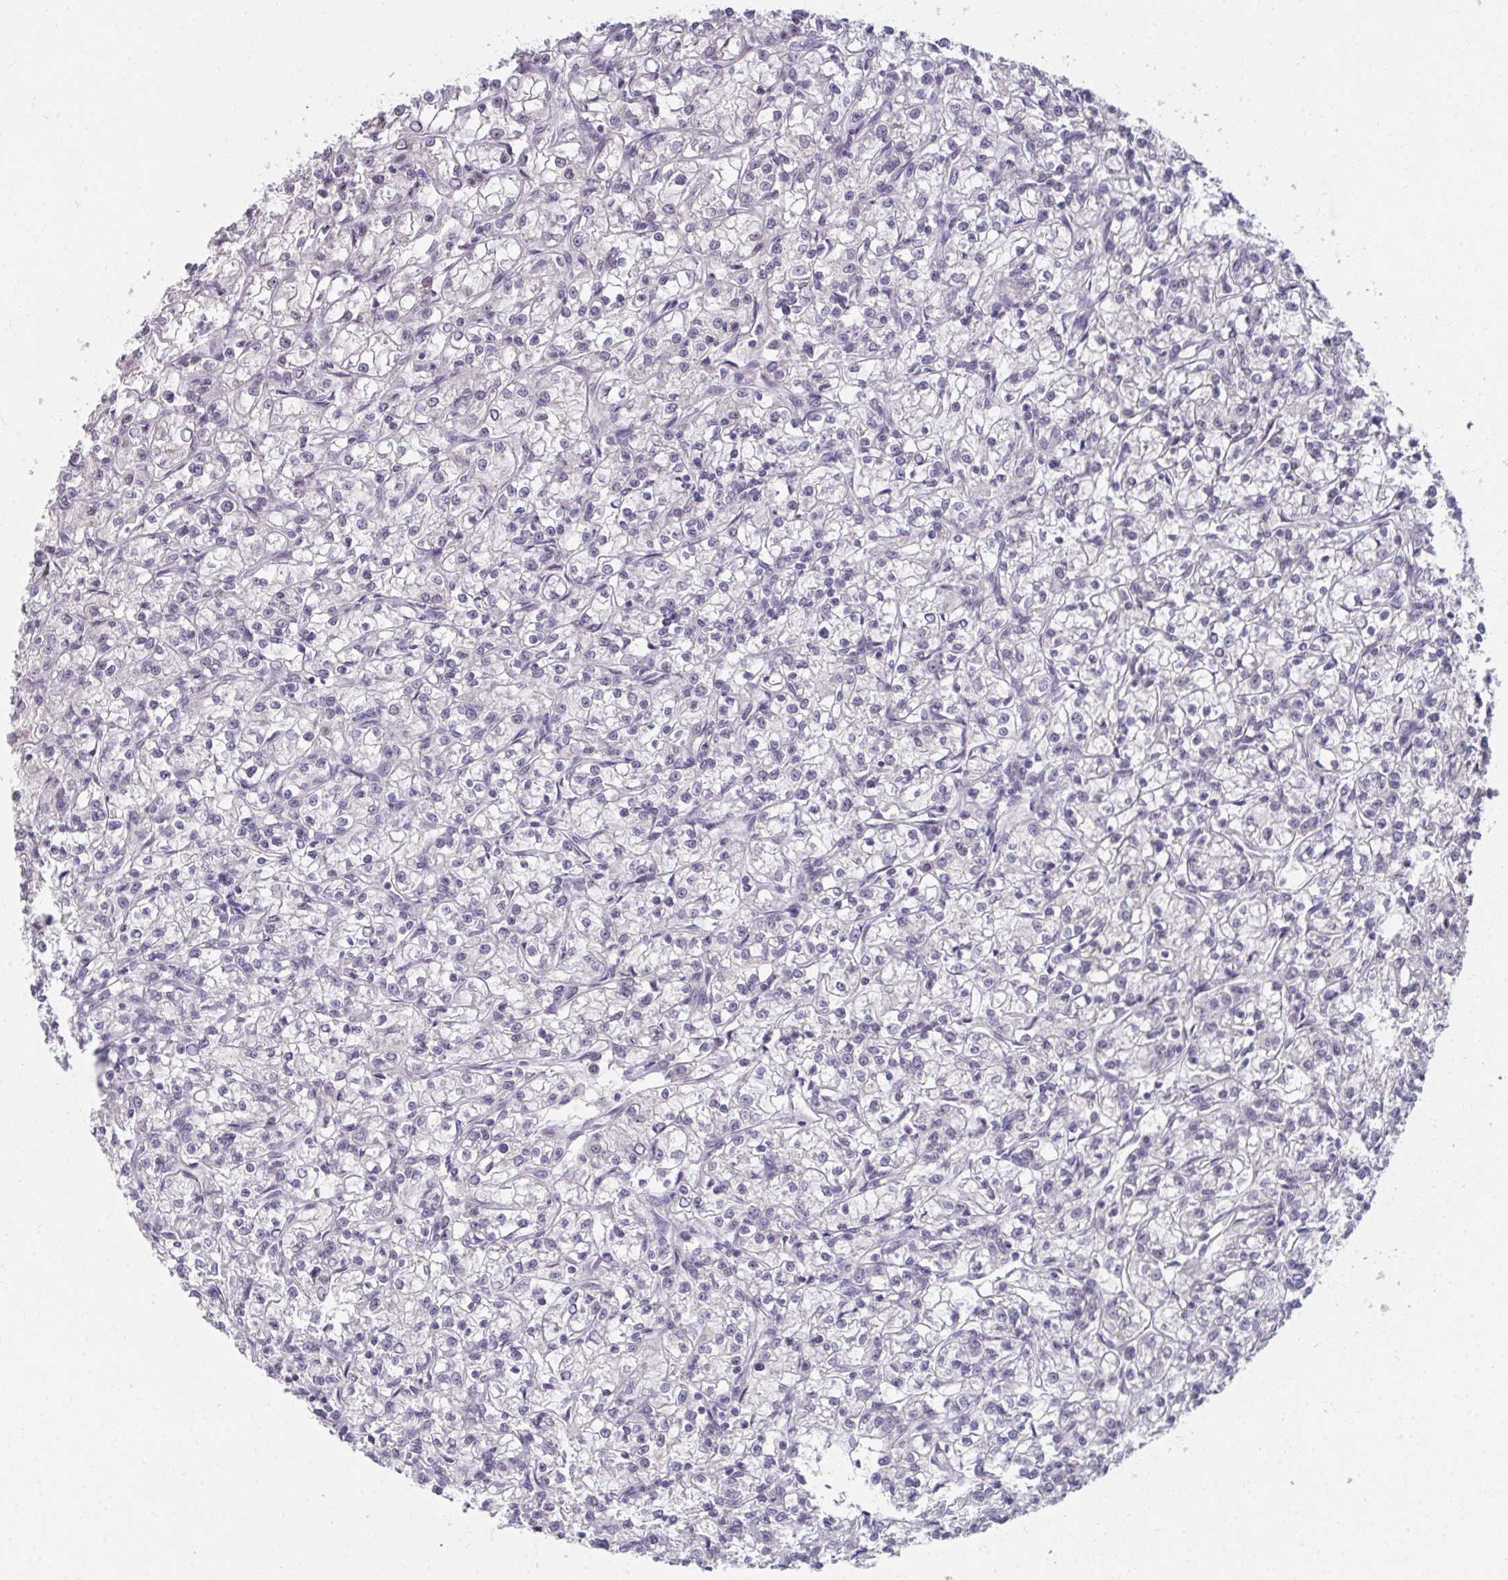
{"staining": {"intensity": "negative", "quantity": "none", "location": "none"}, "tissue": "renal cancer", "cell_type": "Tumor cells", "image_type": "cancer", "snomed": [{"axis": "morphology", "description": "Adenocarcinoma, NOS"}, {"axis": "topography", "description": "Kidney"}], "caption": "A photomicrograph of renal cancer stained for a protein demonstrates no brown staining in tumor cells.", "gene": "NUP133", "patient": {"sex": "female", "age": 59}}